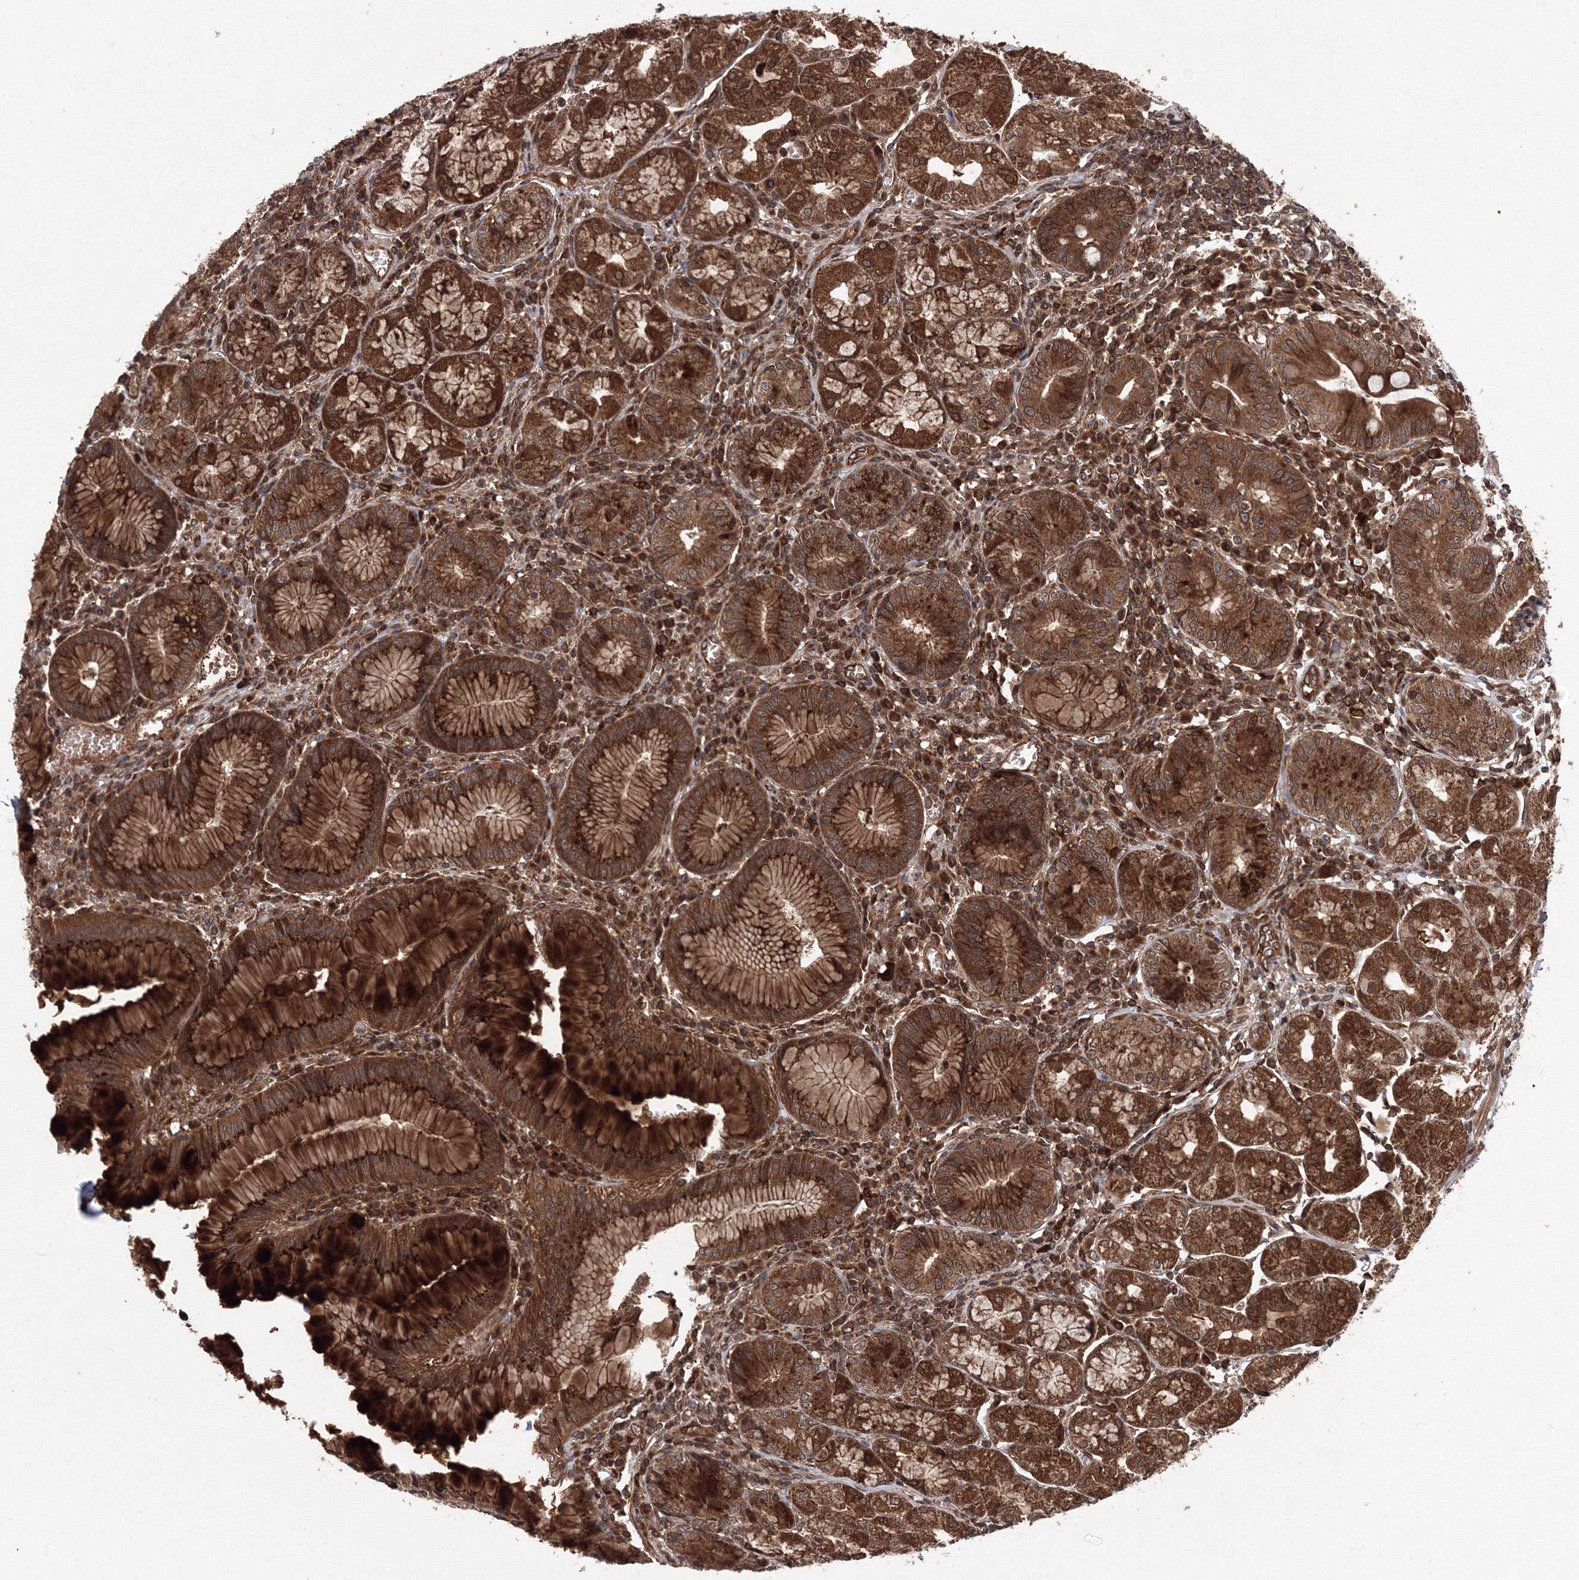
{"staining": {"intensity": "strong", "quantity": ">75%", "location": "cytoplasmic/membranous"}, "tissue": "stomach", "cell_type": "Glandular cells", "image_type": "normal", "snomed": [{"axis": "morphology", "description": "Normal tissue, NOS"}, {"axis": "topography", "description": "Stomach"}], "caption": "Immunohistochemistry (IHC) (DAB (3,3'-diaminobenzidine)) staining of benign stomach shows strong cytoplasmic/membranous protein expression in approximately >75% of glandular cells. (DAB = brown stain, brightfield microscopy at high magnification).", "gene": "ATG3", "patient": {"sex": "male", "age": 55}}